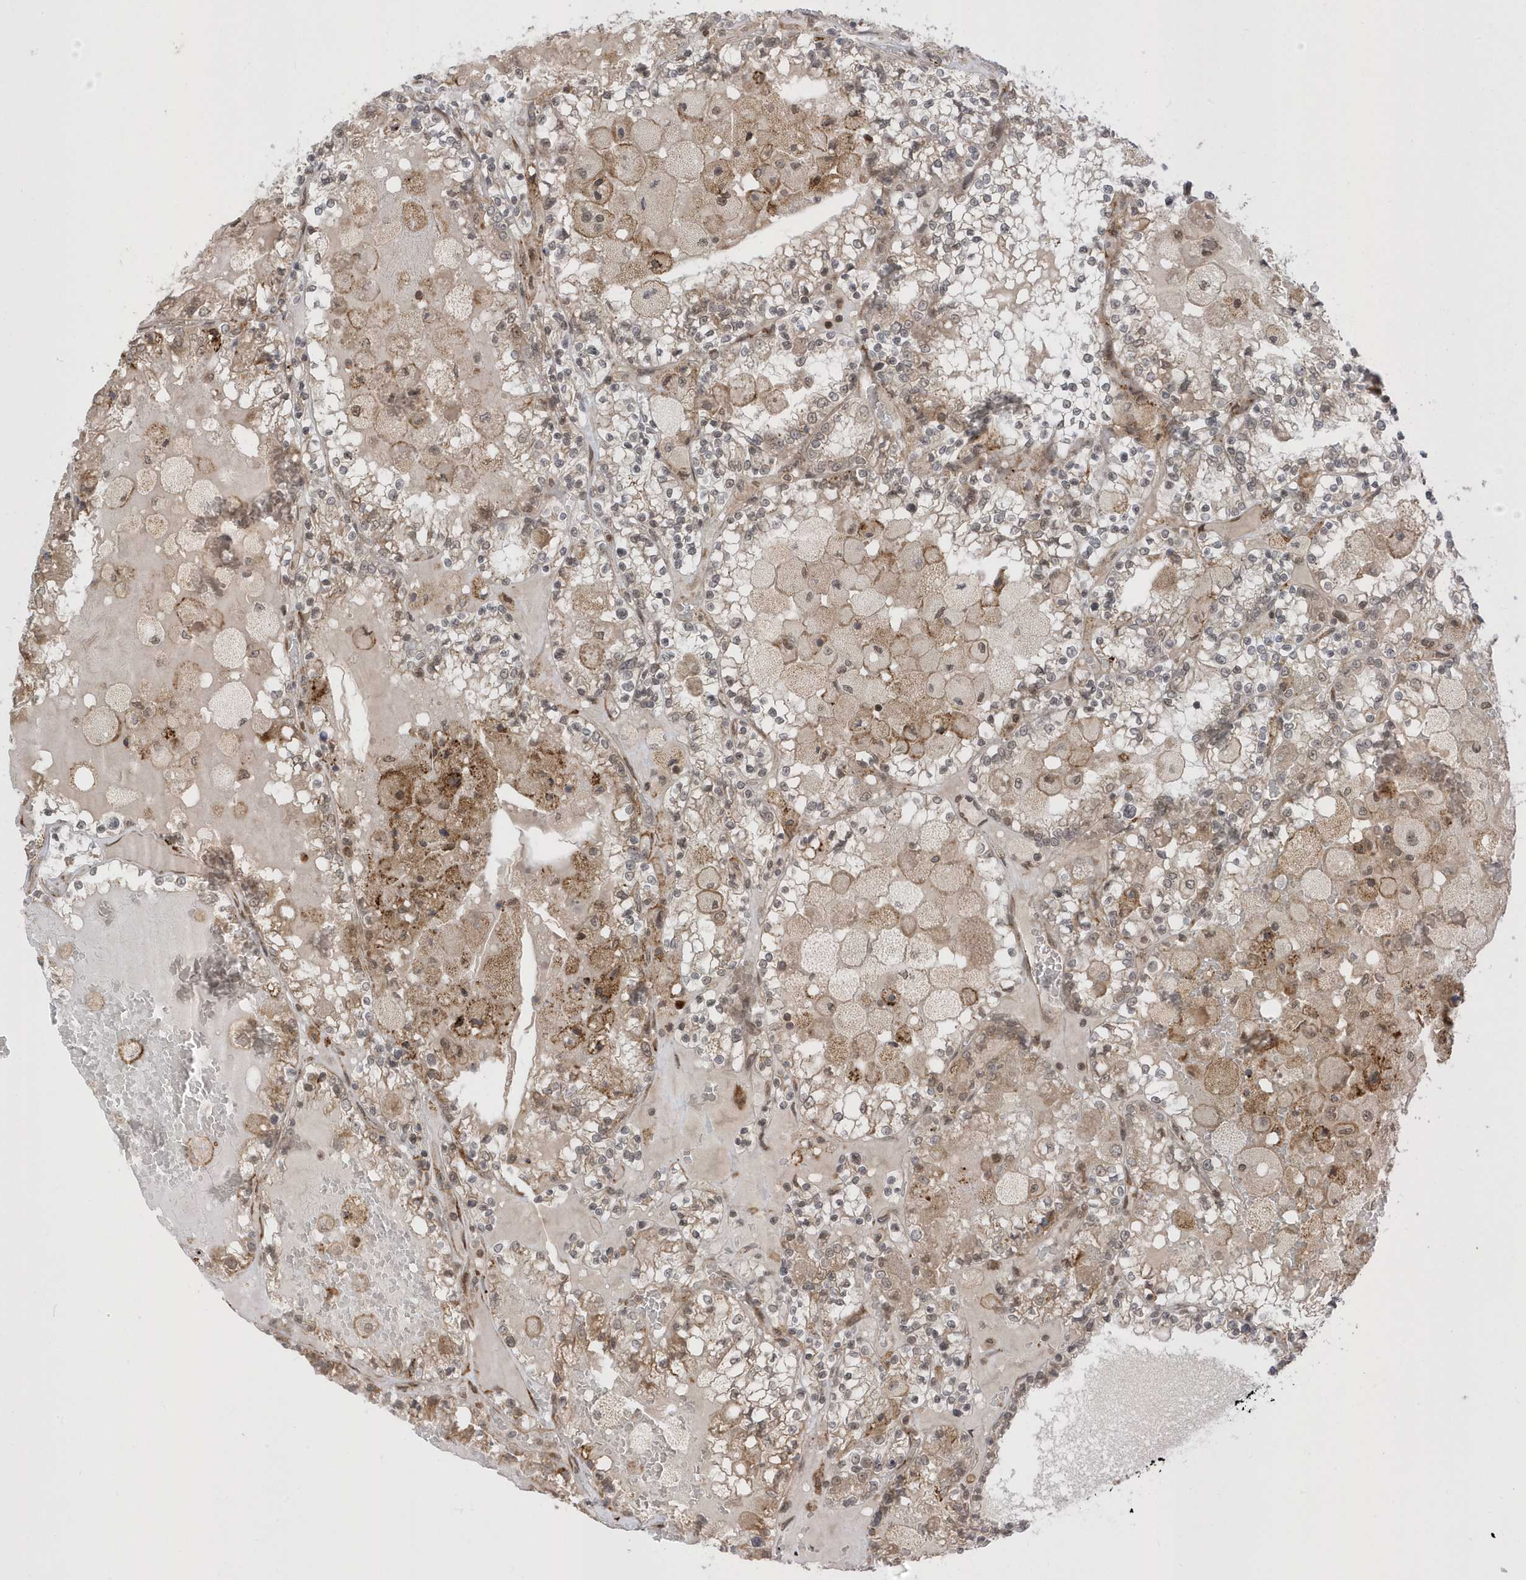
{"staining": {"intensity": "weak", "quantity": "25%-75%", "location": "cytoplasmic/membranous"}, "tissue": "renal cancer", "cell_type": "Tumor cells", "image_type": "cancer", "snomed": [{"axis": "morphology", "description": "Adenocarcinoma, NOS"}, {"axis": "topography", "description": "Kidney"}], "caption": "Weak cytoplasmic/membranous protein expression is seen in approximately 25%-75% of tumor cells in renal cancer. (IHC, brightfield microscopy, high magnification).", "gene": "METTL21A", "patient": {"sex": "female", "age": 56}}